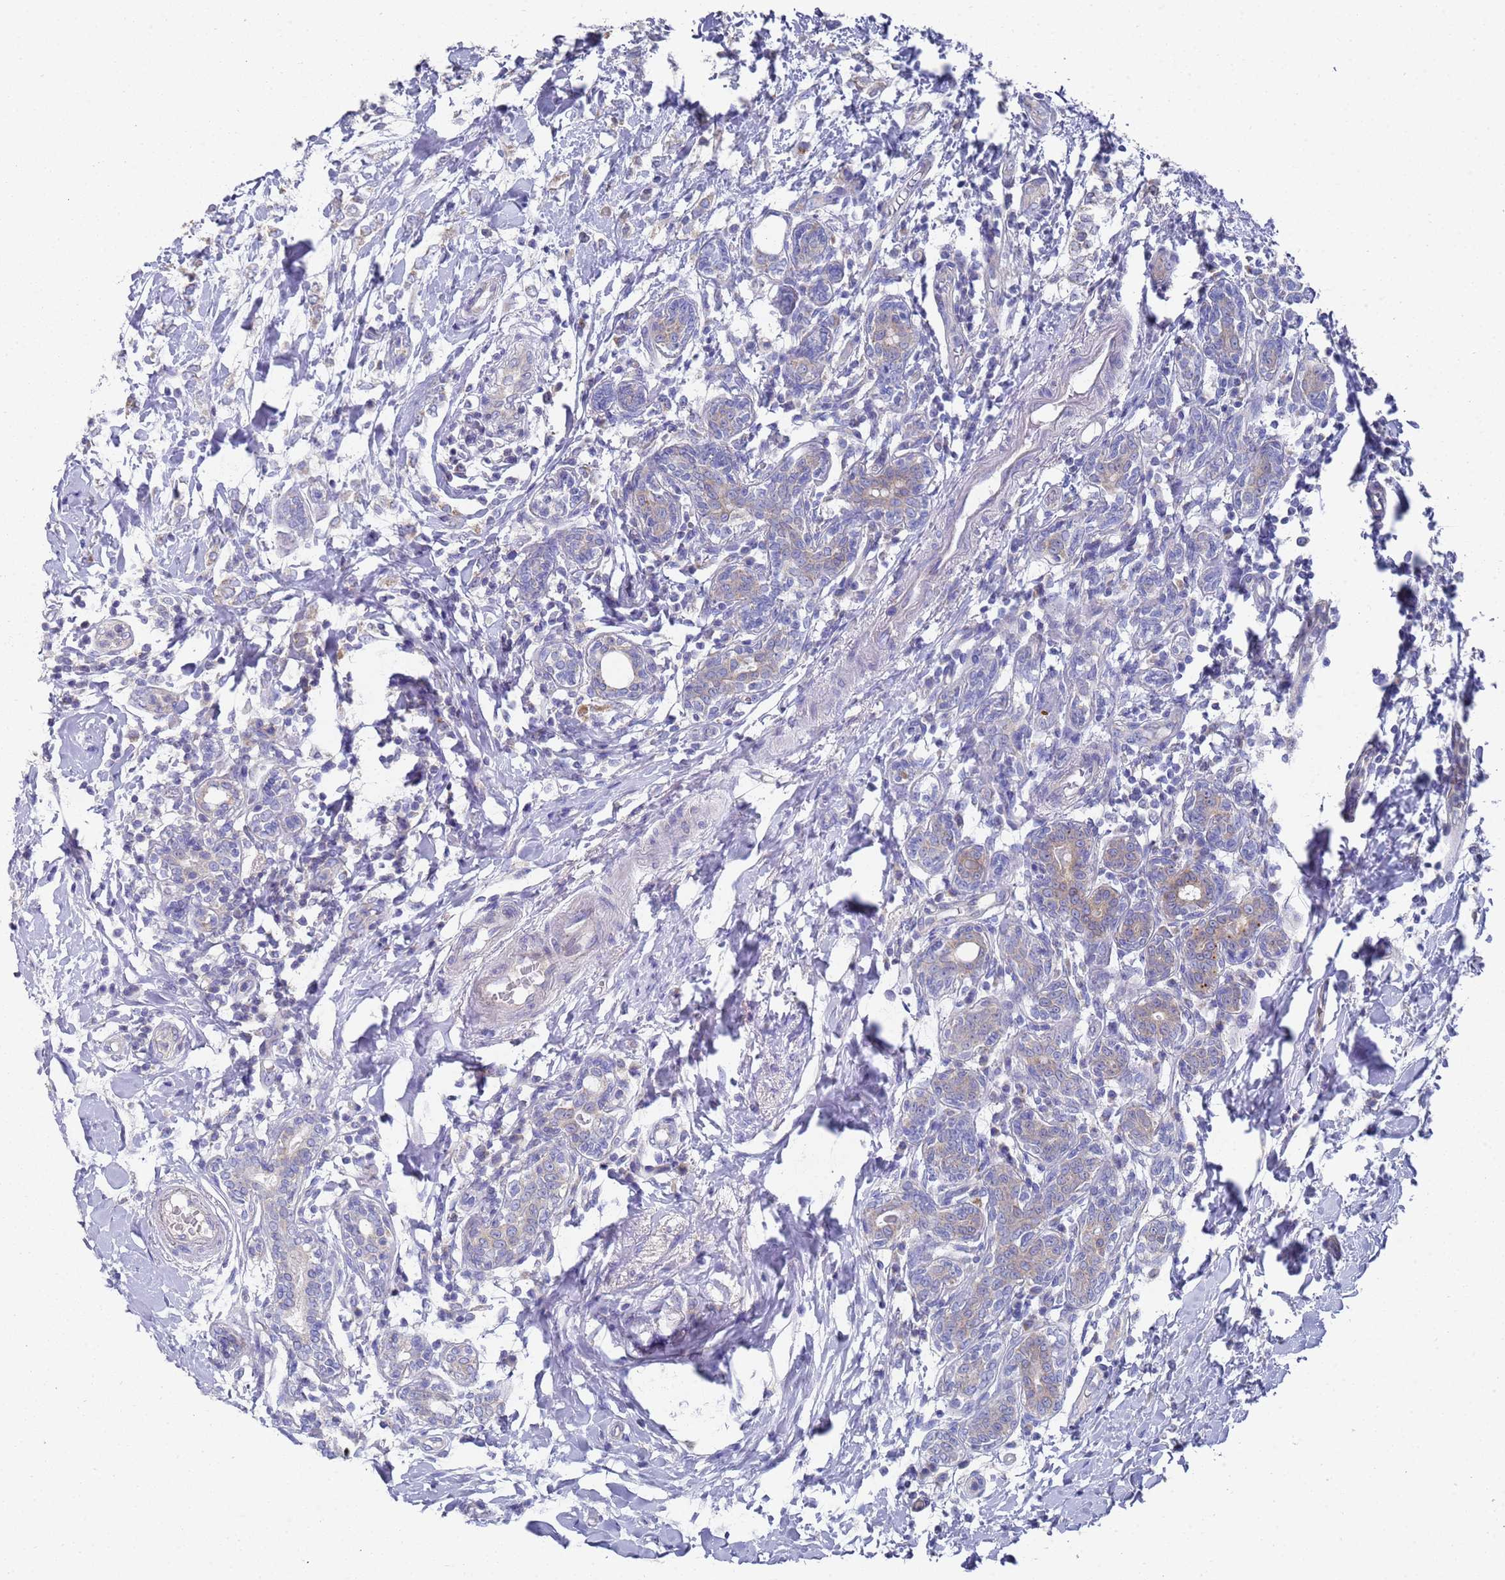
{"staining": {"intensity": "negative", "quantity": "none", "location": "none"}, "tissue": "breast cancer", "cell_type": "Tumor cells", "image_type": "cancer", "snomed": [{"axis": "morphology", "description": "Normal tissue, NOS"}, {"axis": "morphology", "description": "Lobular carcinoma"}, {"axis": "topography", "description": "Breast"}], "caption": "Breast lobular carcinoma was stained to show a protein in brown. There is no significant staining in tumor cells. (DAB (3,3'-diaminobenzidine) immunohistochemistry (IHC) with hematoxylin counter stain).", "gene": "NPEPPS", "patient": {"sex": "female", "age": 47}}